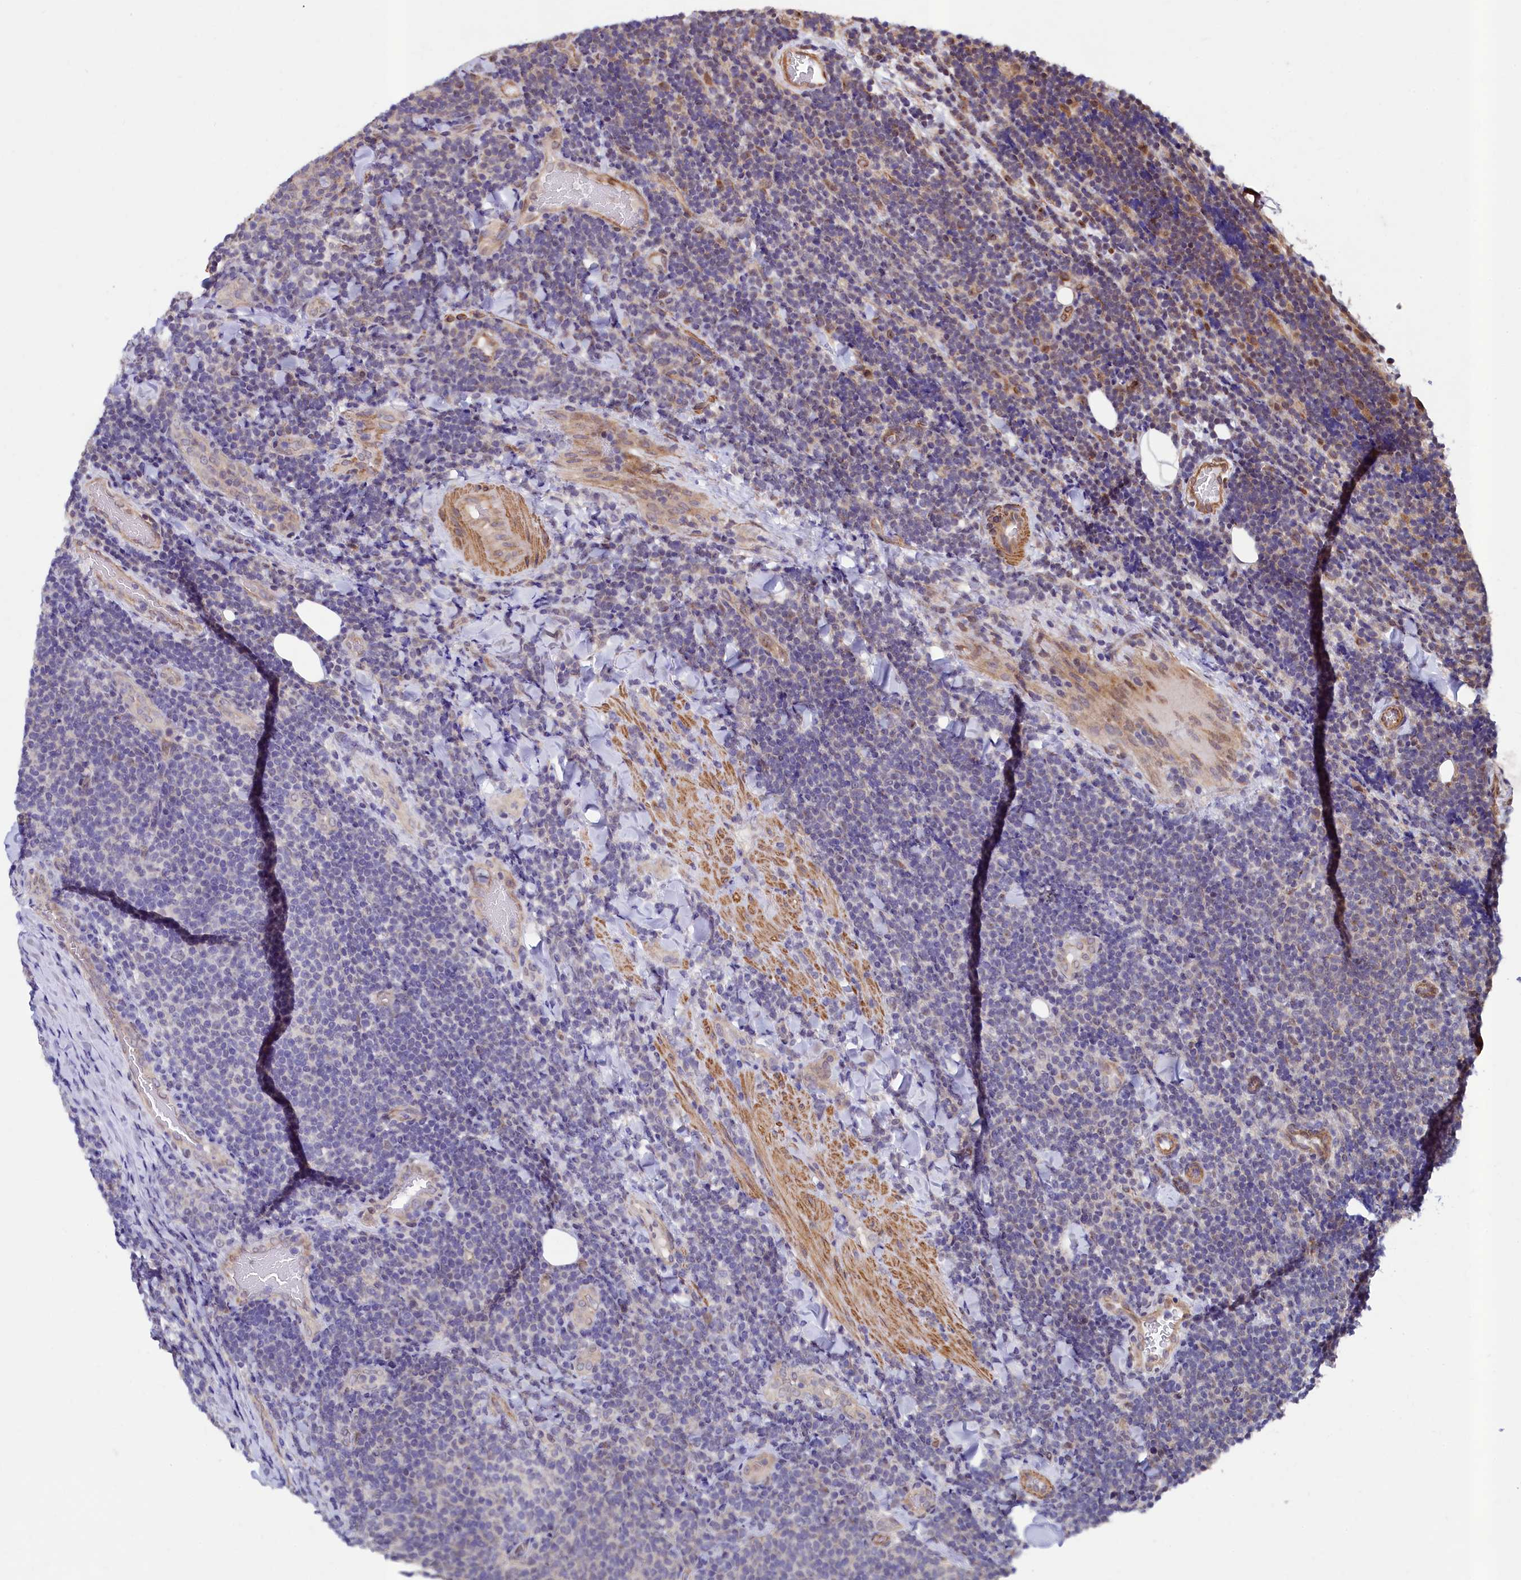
{"staining": {"intensity": "negative", "quantity": "none", "location": "none"}, "tissue": "lymphoma", "cell_type": "Tumor cells", "image_type": "cancer", "snomed": [{"axis": "morphology", "description": "Malignant lymphoma, non-Hodgkin's type, Low grade"}, {"axis": "topography", "description": "Lymph node"}], "caption": "A photomicrograph of lymphoma stained for a protein shows no brown staining in tumor cells. The staining was performed using DAB (3,3'-diaminobenzidine) to visualize the protein expression in brown, while the nuclei were stained in blue with hematoxylin (Magnification: 20x).", "gene": "LEO1", "patient": {"sex": "male", "age": 66}}